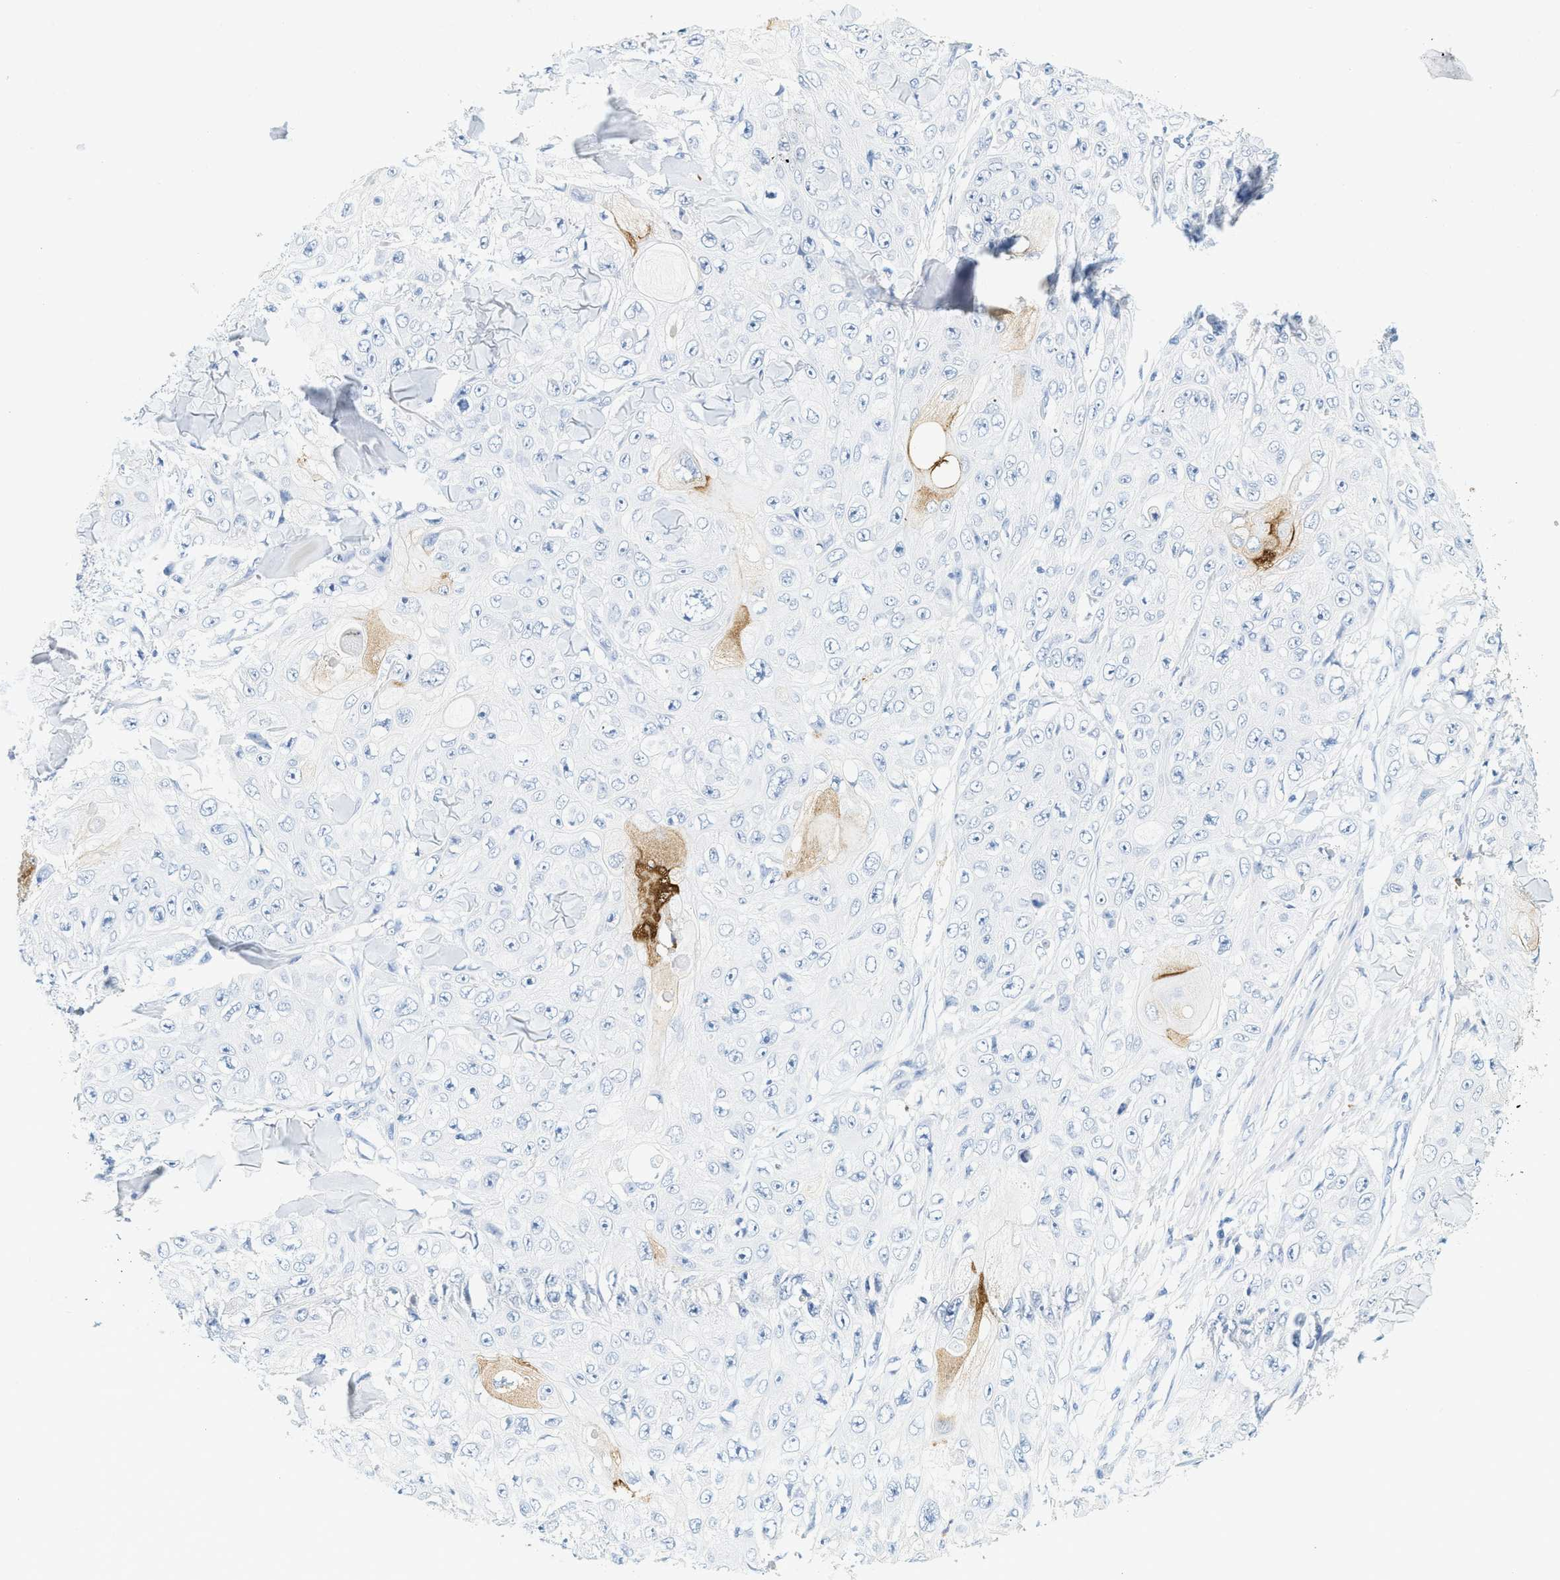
{"staining": {"intensity": "negative", "quantity": "none", "location": "none"}, "tissue": "skin cancer", "cell_type": "Tumor cells", "image_type": "cancer", "snomed": [{"axis": "morphology", "description": "Squamous cell carcinoma, NOS"}, {"axis": "topography", "description": "Skin"}], "caption": "The image exhibits no staining of tumor cells in skin cancer (squamous cell carcinoma).", "gene": "LCN2", "patient": {"sex": "male", "age": 86}}